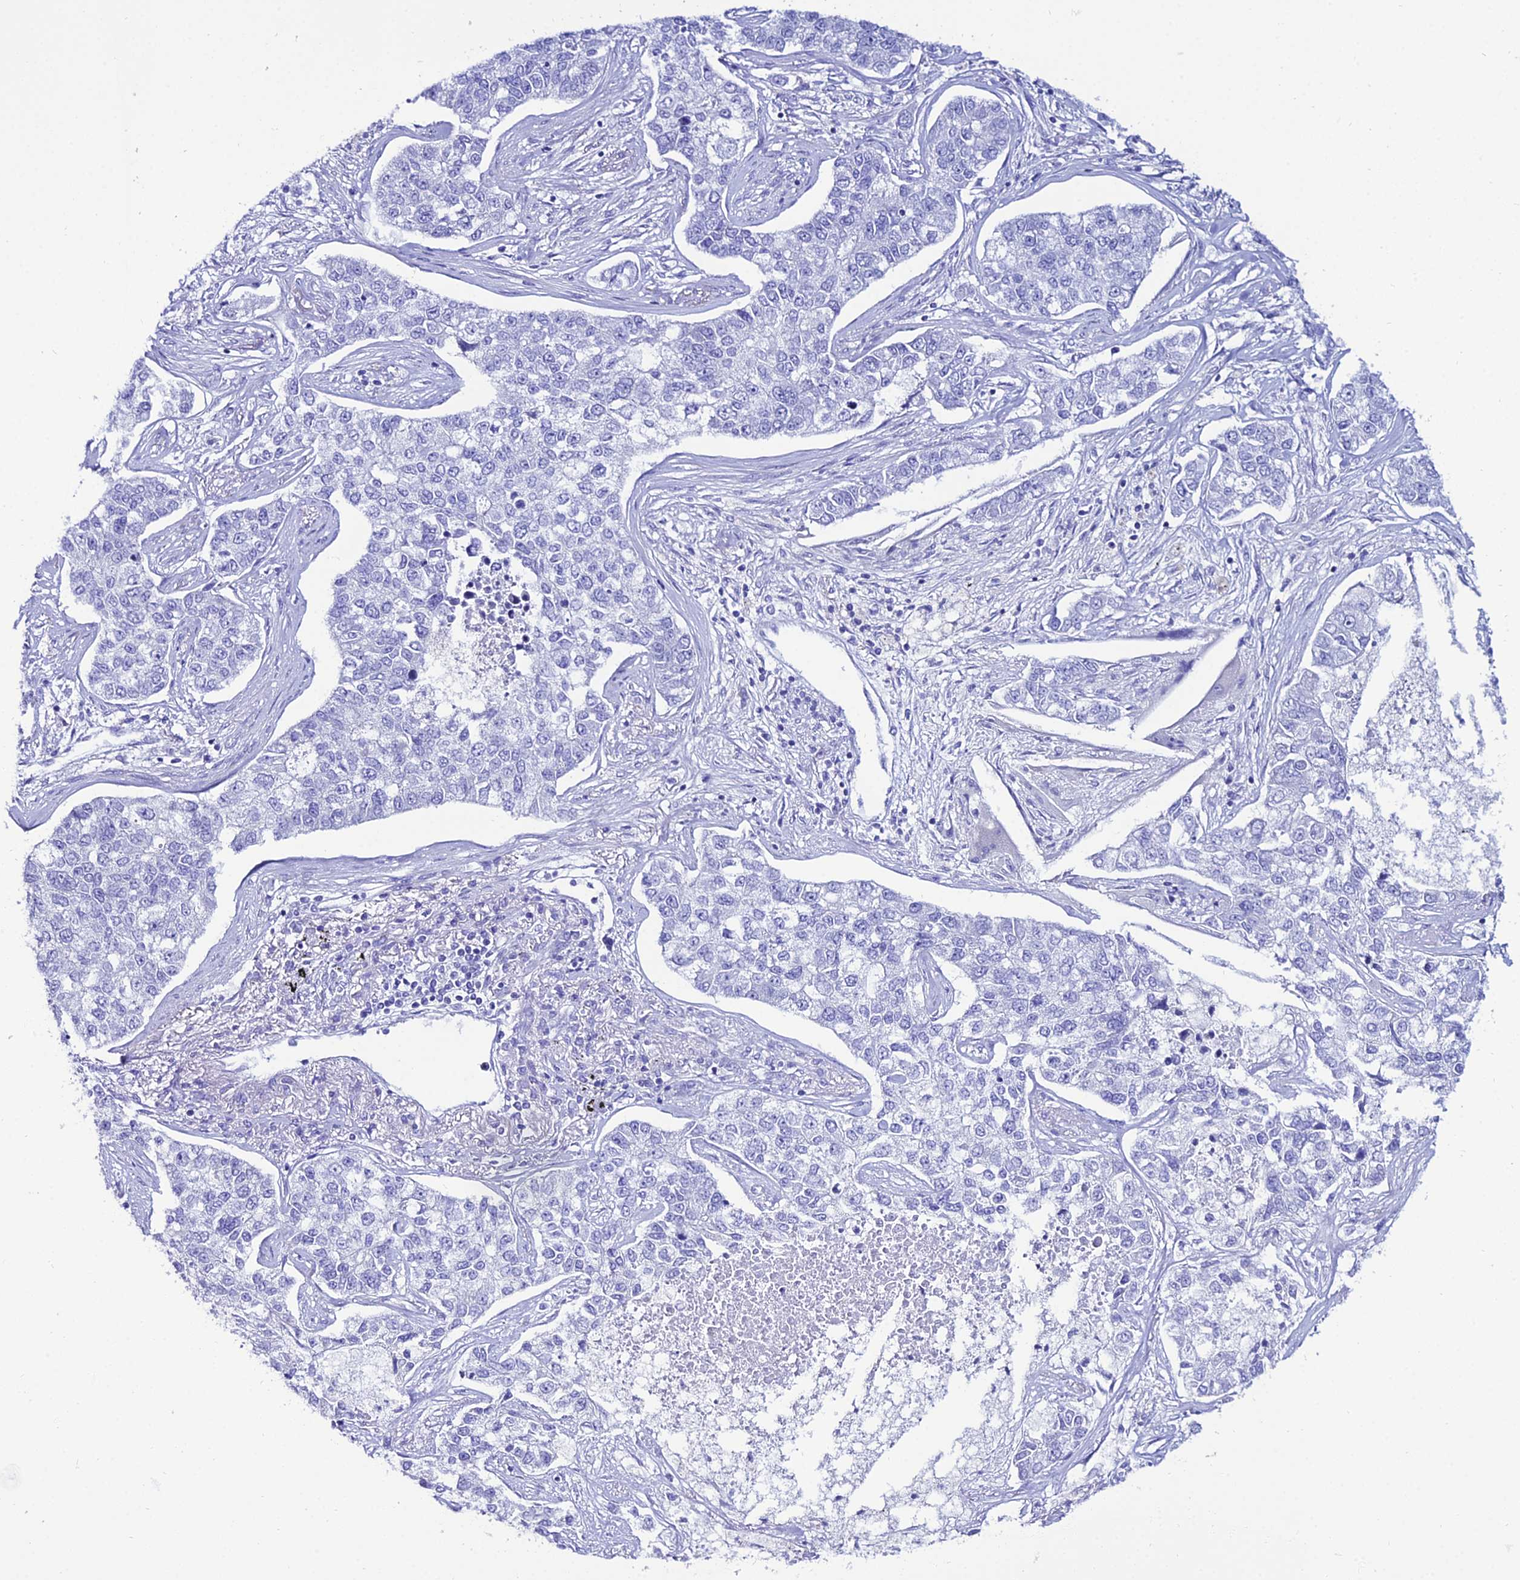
{"staining": {"intensity": "negative", "quantity": "none", "location": "none"}, "tissue": "lung cancer", "cell_type": "Tumor cells", "image_type": "cancer", "snomed": [{"axis": "morphology", "description": "Adenocarcinoma, NOS"}, {"axis": "topography", "description": "Lung"}], "caption": "IHC histopathology image of neoplastic tissue: lung adenocarcinoma stained with DAB shows no significant protein expression in tumor cells.", "gene": "OR4D5", "patient": {"sex": "male", "age": 49}}